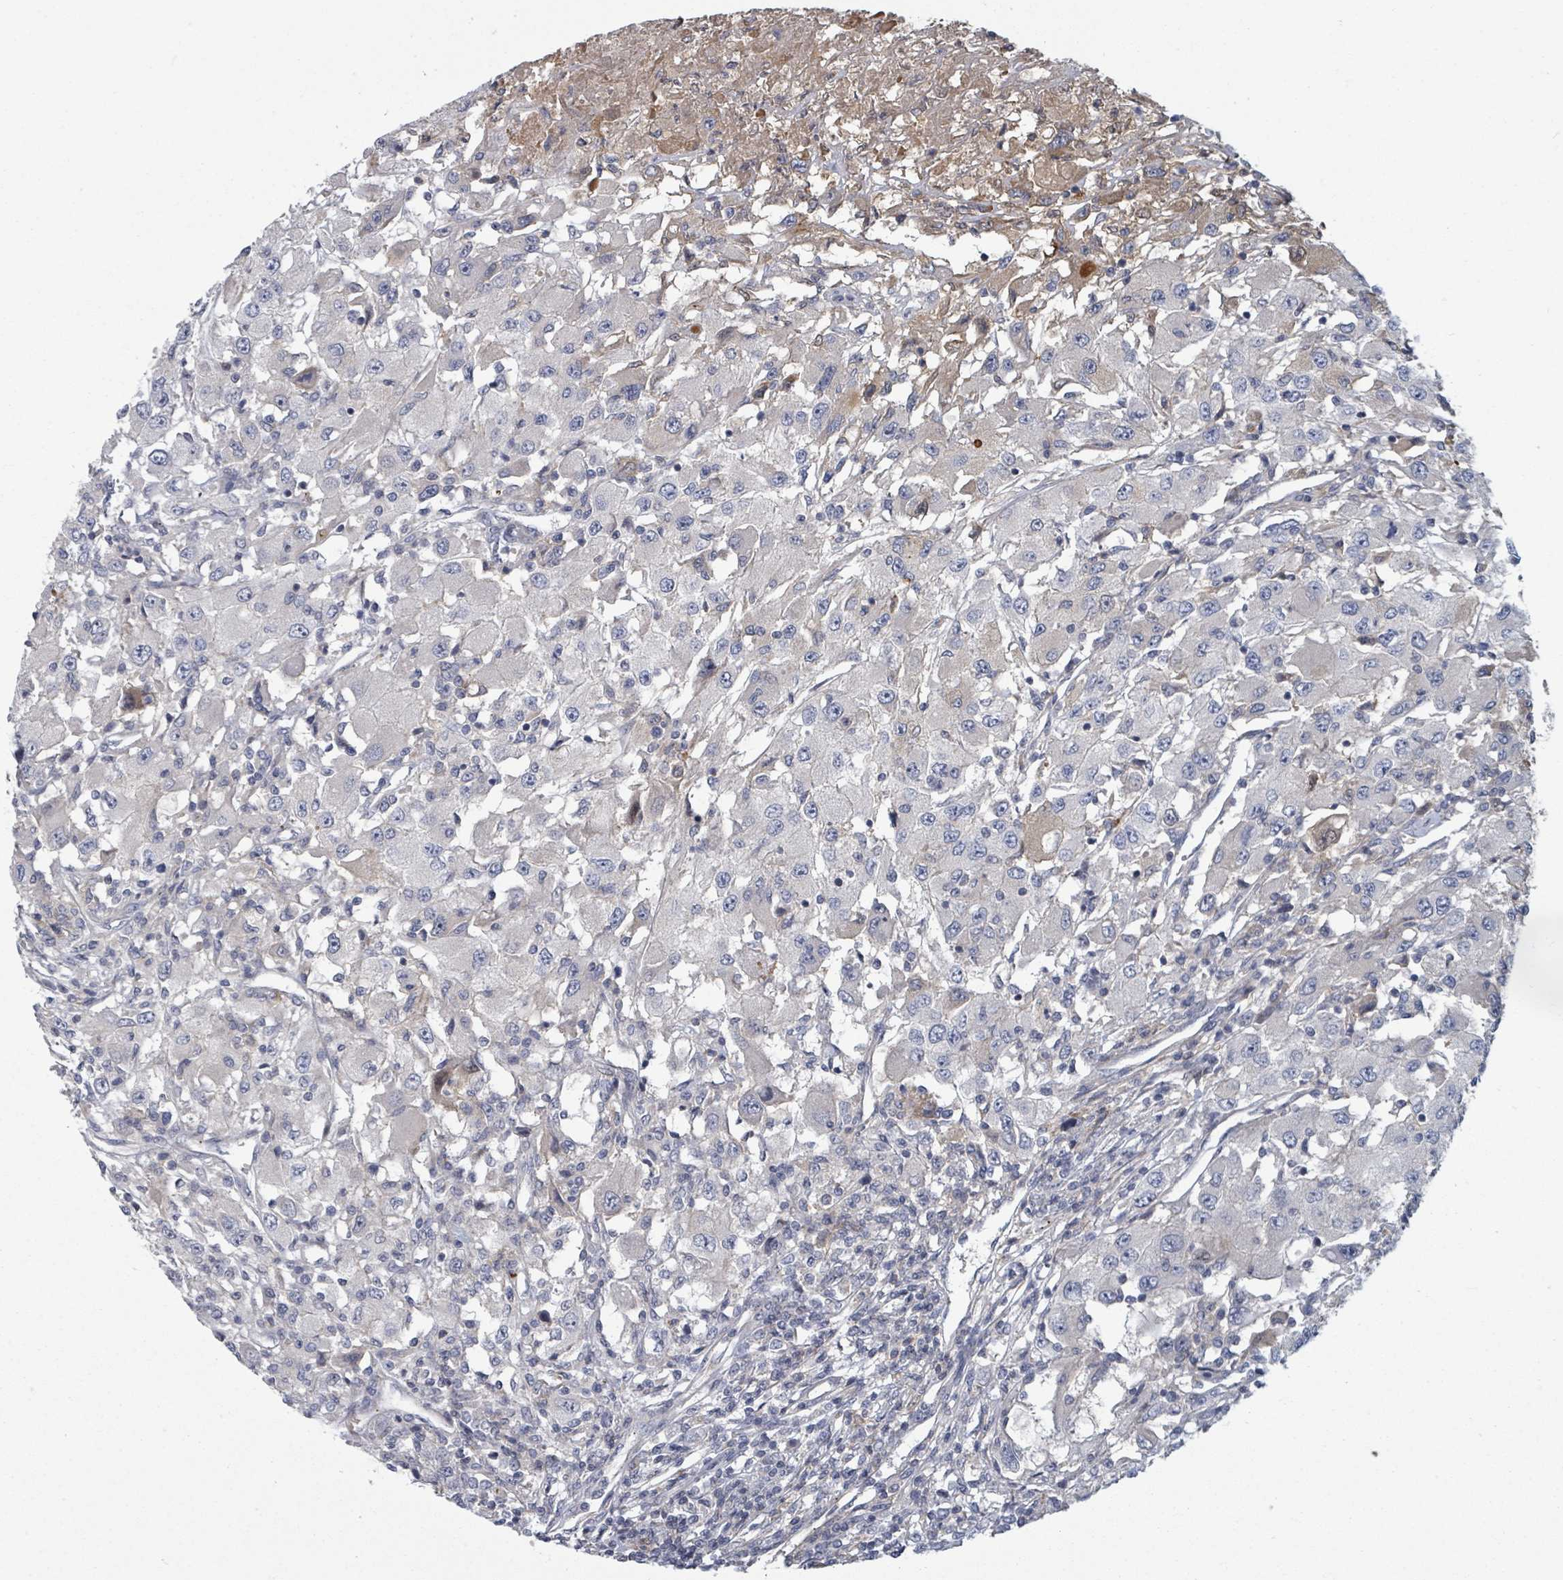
{"staining": {"intensity": "moderate", "quantity": "<25%", "location": "cytoplasmic/membranous"}, "tissue": "renal cancer", "cell_type": "Tumor cells", "image_type": "cancer", "snomed": [{"axis": "morphology", "description": "Adenocarcinoma, NOS"}, {"axis": "topography", "description": "Kidney"}], "caption": "Protein expression by IHC reveals moderate cytoplasmic/membranous staining in approximately <25% of tumor cells in adenocarcinoma (renal).", "gene": "GABBR1", "patient": {"sex": "female", "age": 67}}